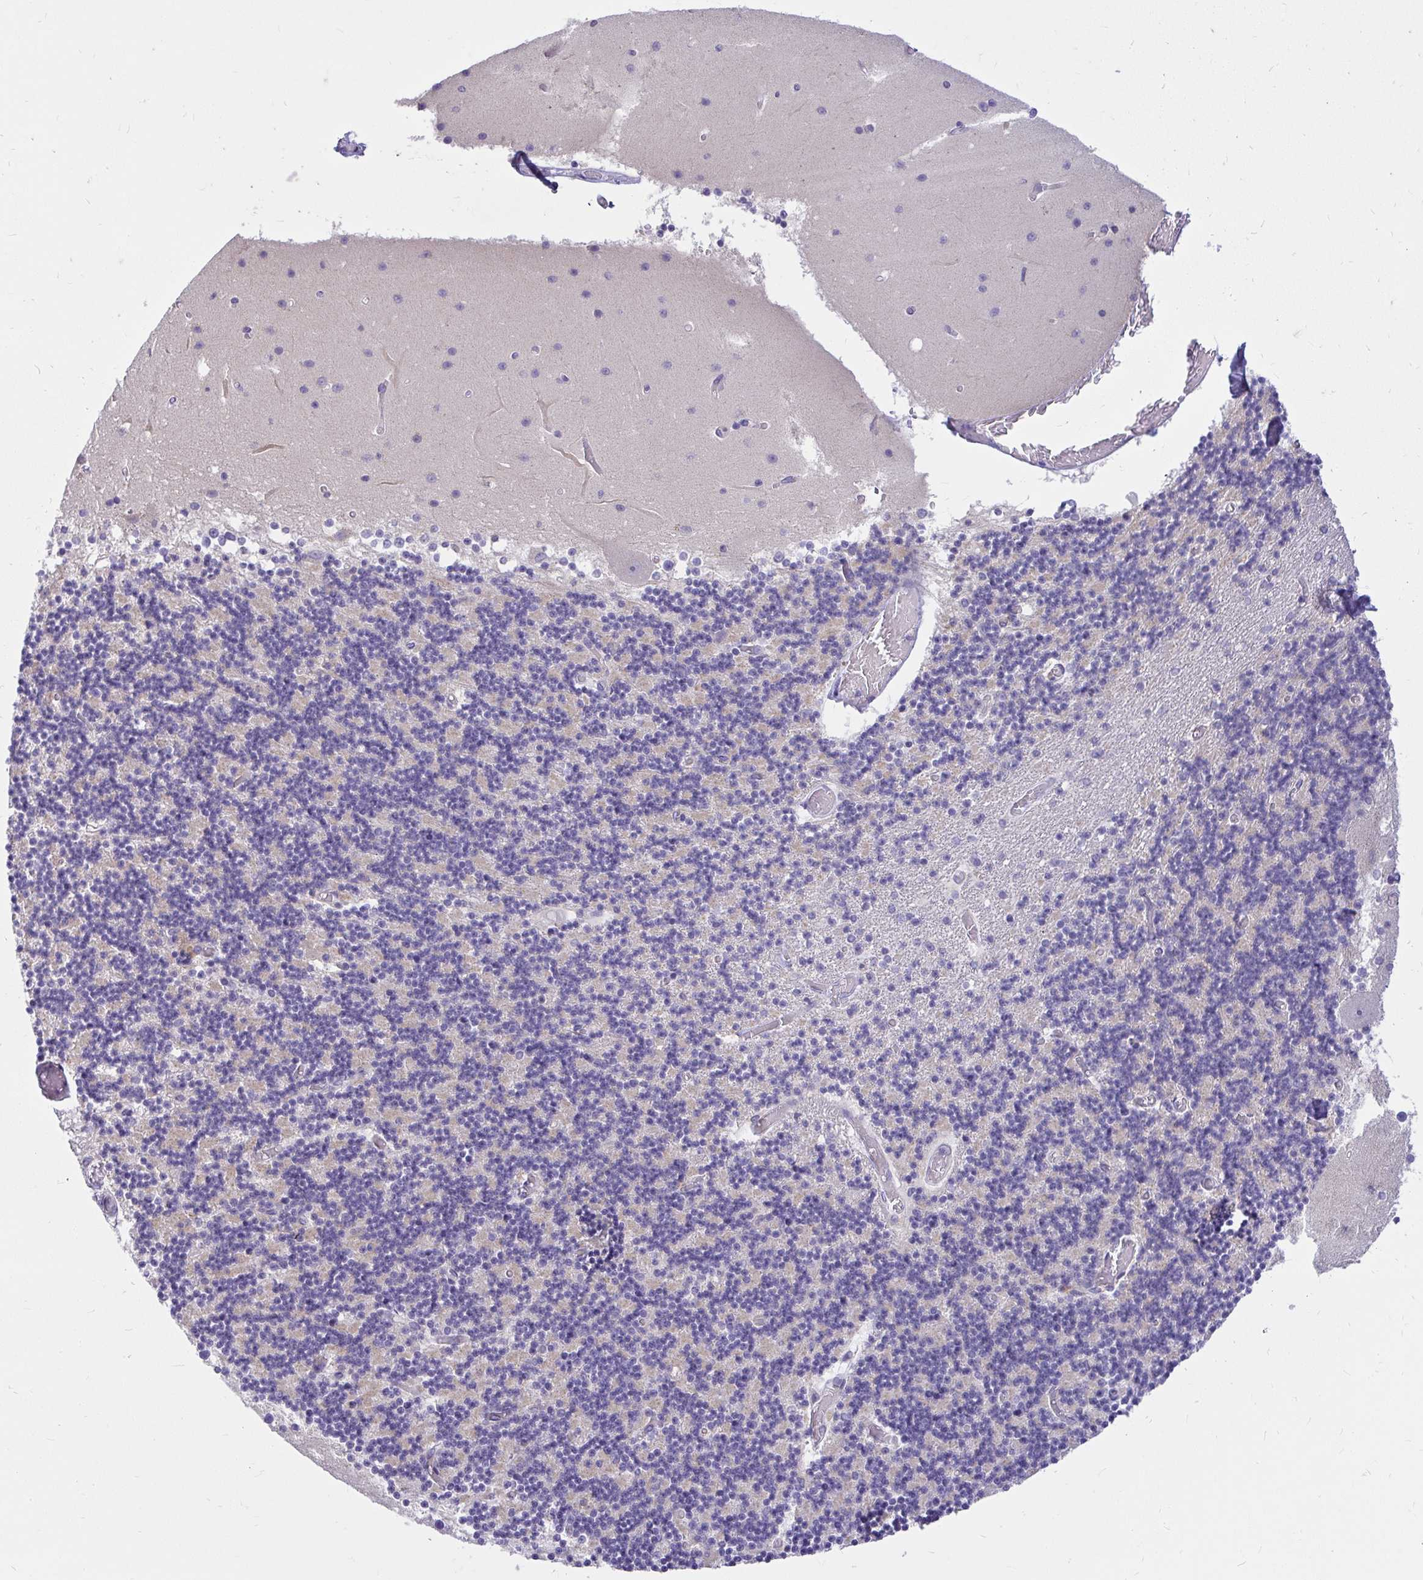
{"staining": {"intensity": "negative", "quantity": "none", "location": "none"}, "tissue": "cerebellum", "cell_type": "Cells in granular layer", "image_type": "normal", "snomed": [{"axis": "morphology", "description": "Normal tissue, NOS"}, {"axis": "topography", "description": "Cerebellum"}], "caption": "This is an IHC photomicrograph of unremarkable cerebellum. There is no positivity in cells in granular layer.", "gene": "PKN3", "patient": {"sex": "female", "age": 28}}